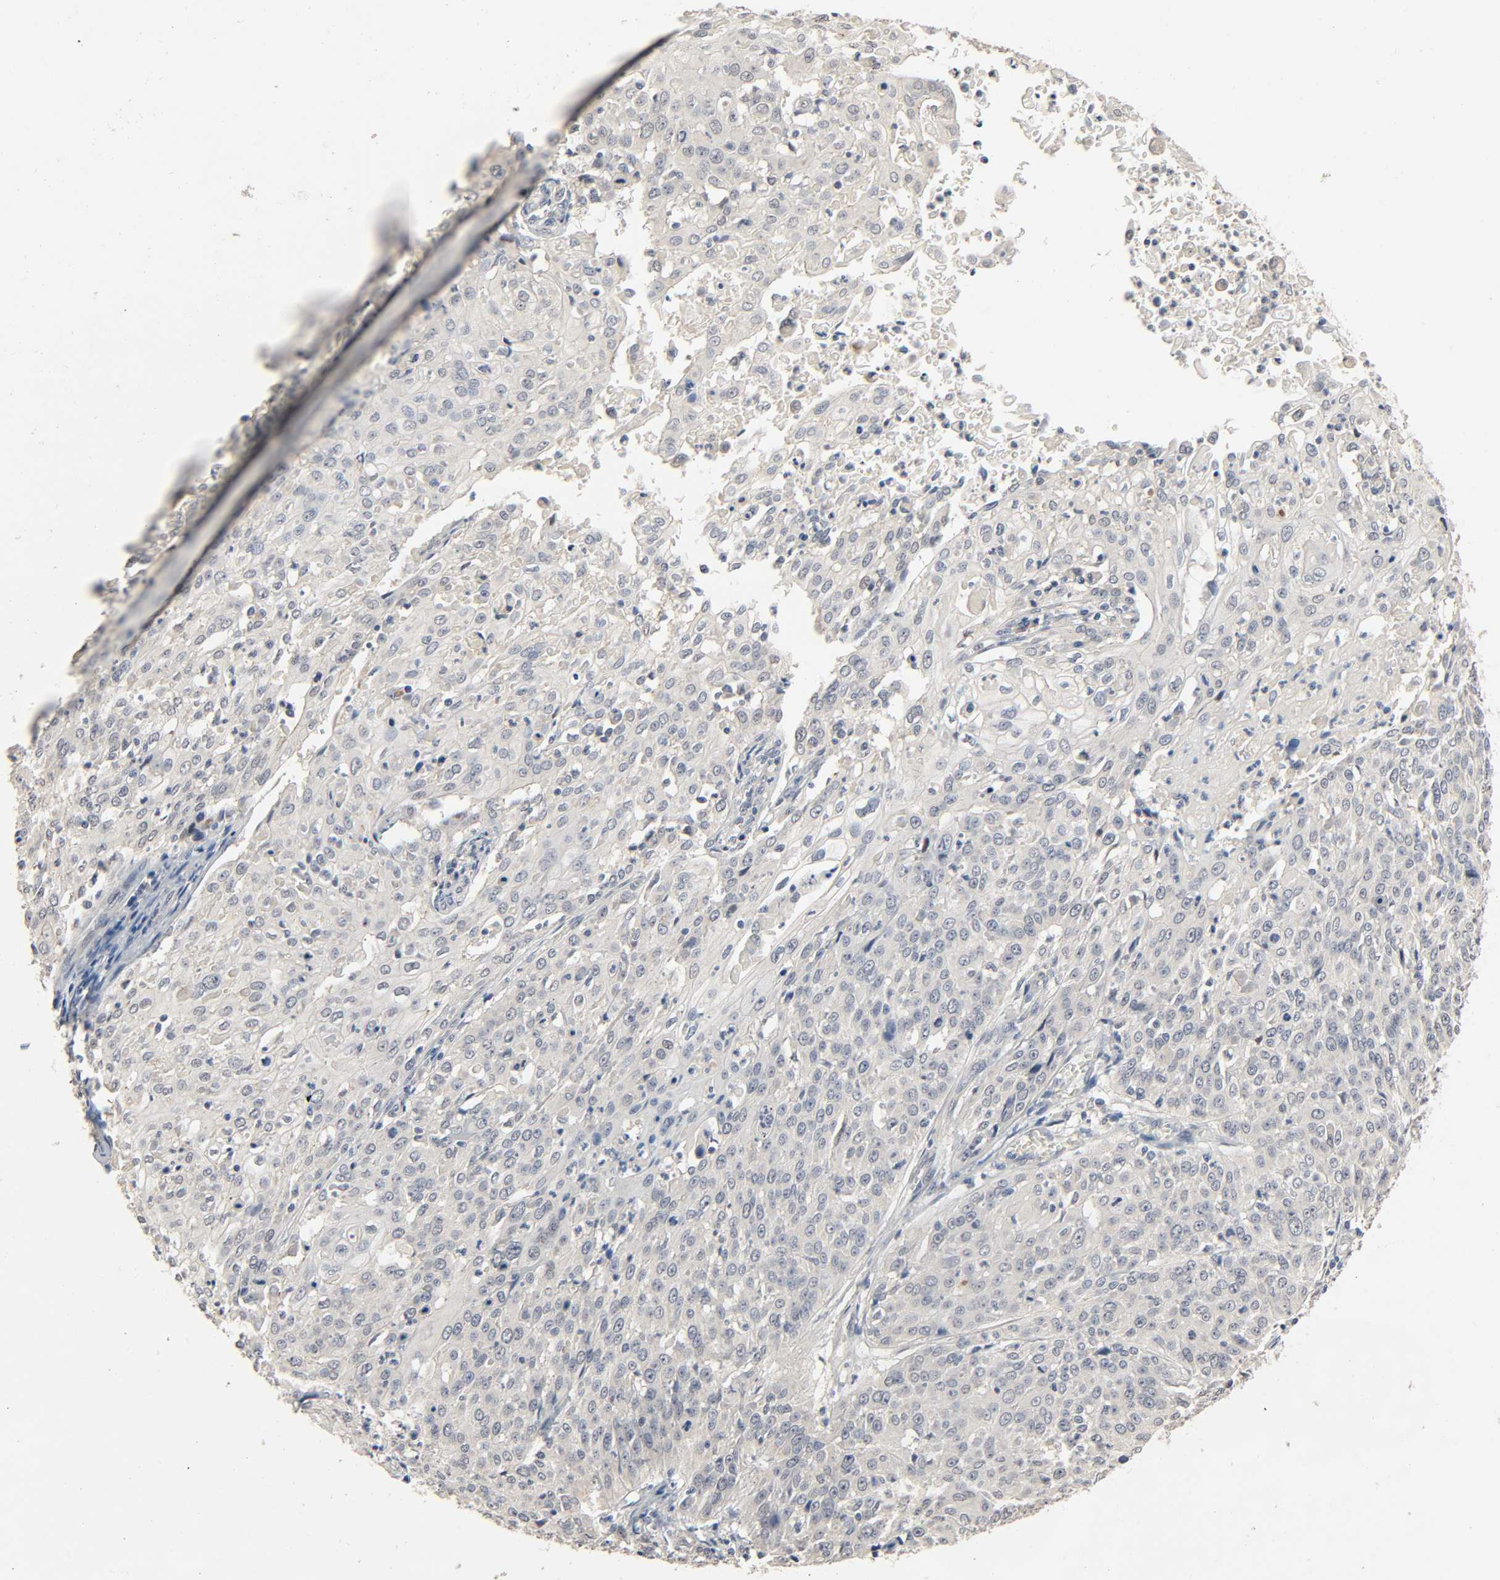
{"staining": {"intensity": "negative", "quantity": "none", "location": "none"}, "tissue": "cervical cancer", "cell_type": "Tumor cells", "image_type": "cancer", "snomed": [{"axis": "morphology", "description": "Squamous cell carcinoma, NOS"}, {"axis": "topography", "description": "Cervix"}], "caption": "Micrograph shows no protein staining in tumor cells of cervical squamous cell carcinoma tissue.", "gene": "MAGEA8", "patient": {"sex": "female", "age": 39}}